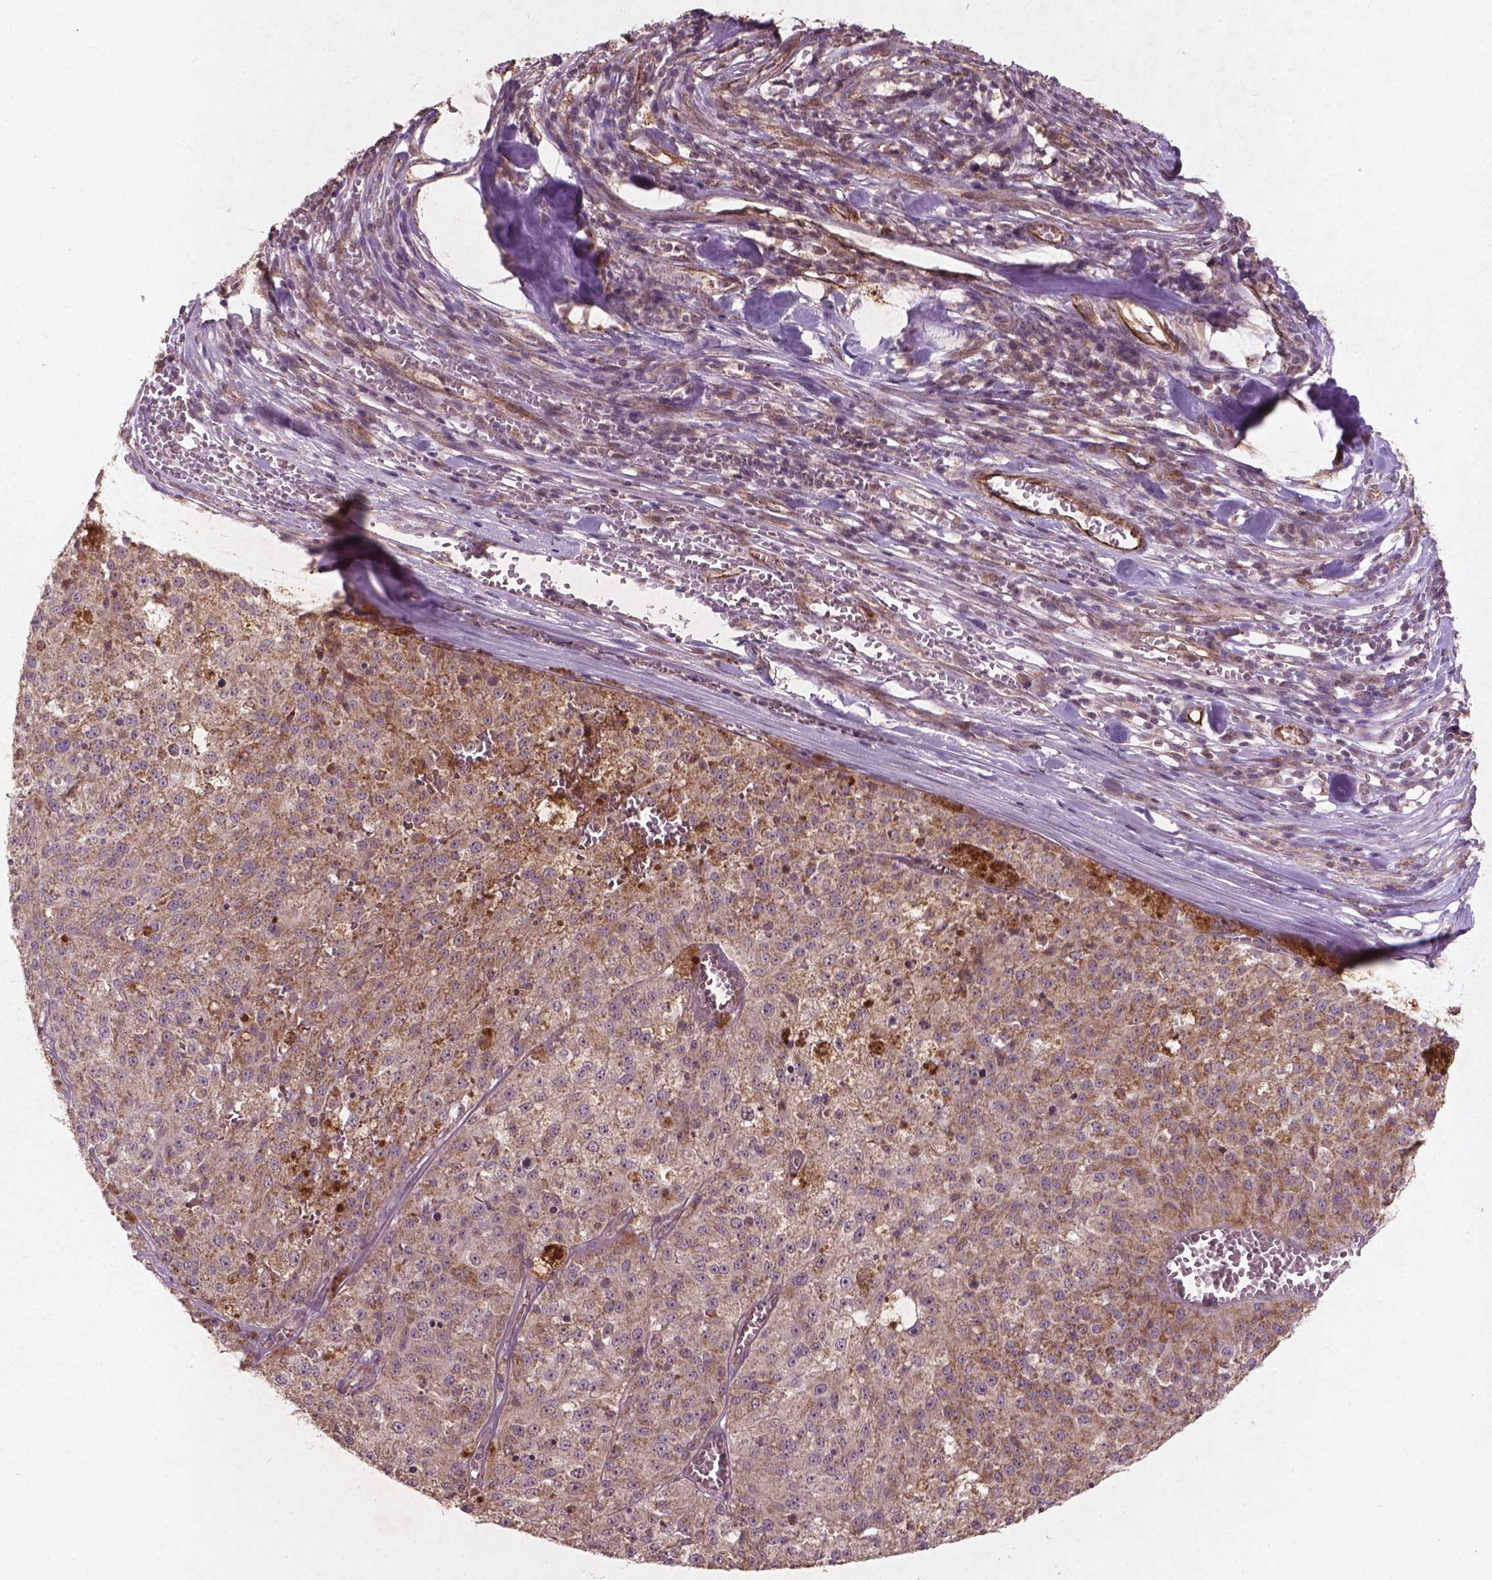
{"staining": {"intensity": "weak", "quantity": "<25%", "location": "cytoplasmic/membranous"}, "tissue": "melanoma", "cell_type": "Tumor cells", "image_type": "cancer", "snomed": [{"axis": "morphology", "description": "Malignant melanoma, Metastatic site"}, {"axis": "topography", "description": "Lymph node"}], "caption": "Tumor cells show no significant protein staining in malignant melanoma (metastatic site). Nuclei are stained in blue.", "gene": "SMAD2", "patient": {"sex": "female", "age": 64}}